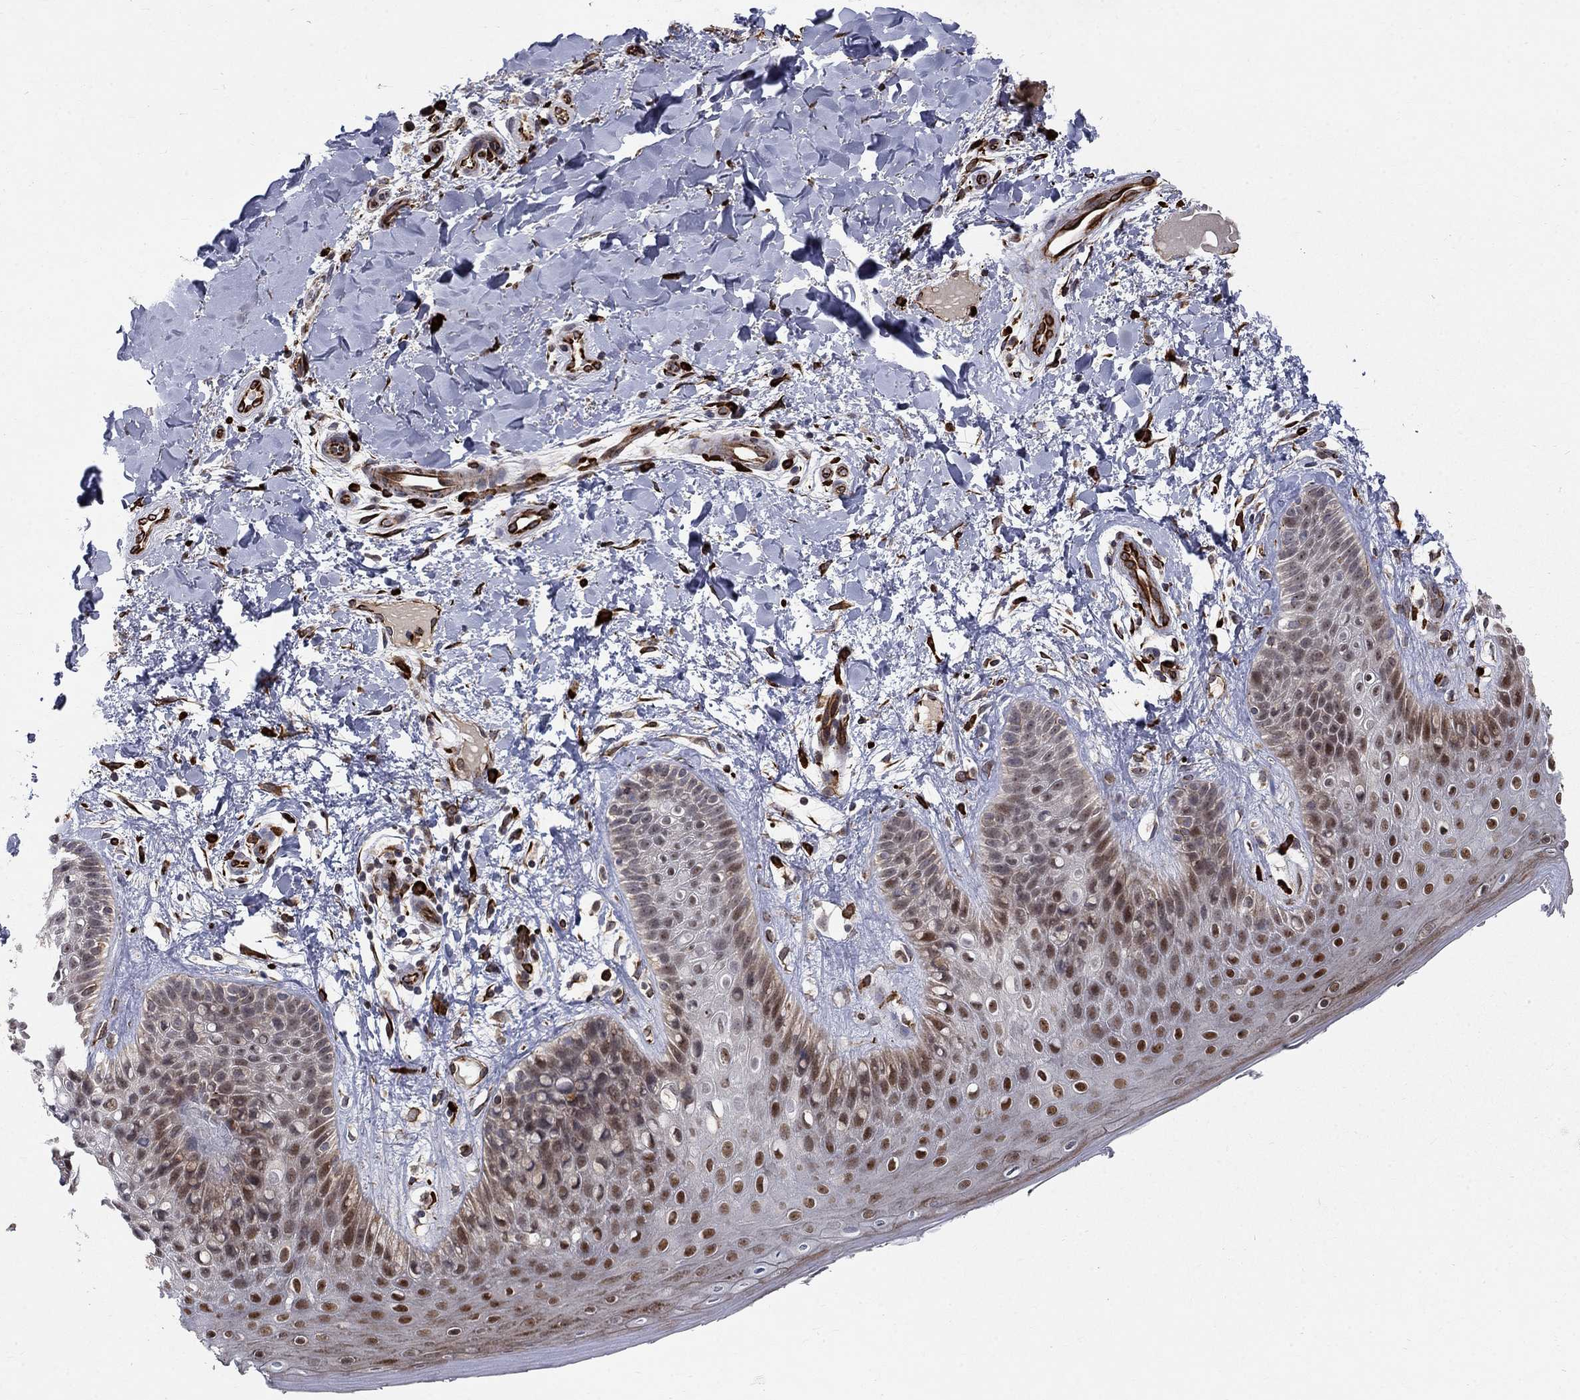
{"staining": {"intensity": "strong", "quantity": ">75%", "location": "nuclear"}, "tissue": "skin", "cell_type": "Epidermal cells", "image_type": "normal", "snomed": [{"axis": "morphology", "description": "Normal tissue, NOS"}, {"axis": "topography", "description": "Anal"}], "caption": "Brown immunohistochemical staining in normal skin exhibits strong nuclear staining in approximately >75% of epidermal cells.", "gene": "MSRA", "patient": {"sex": "male", "age": 36}}